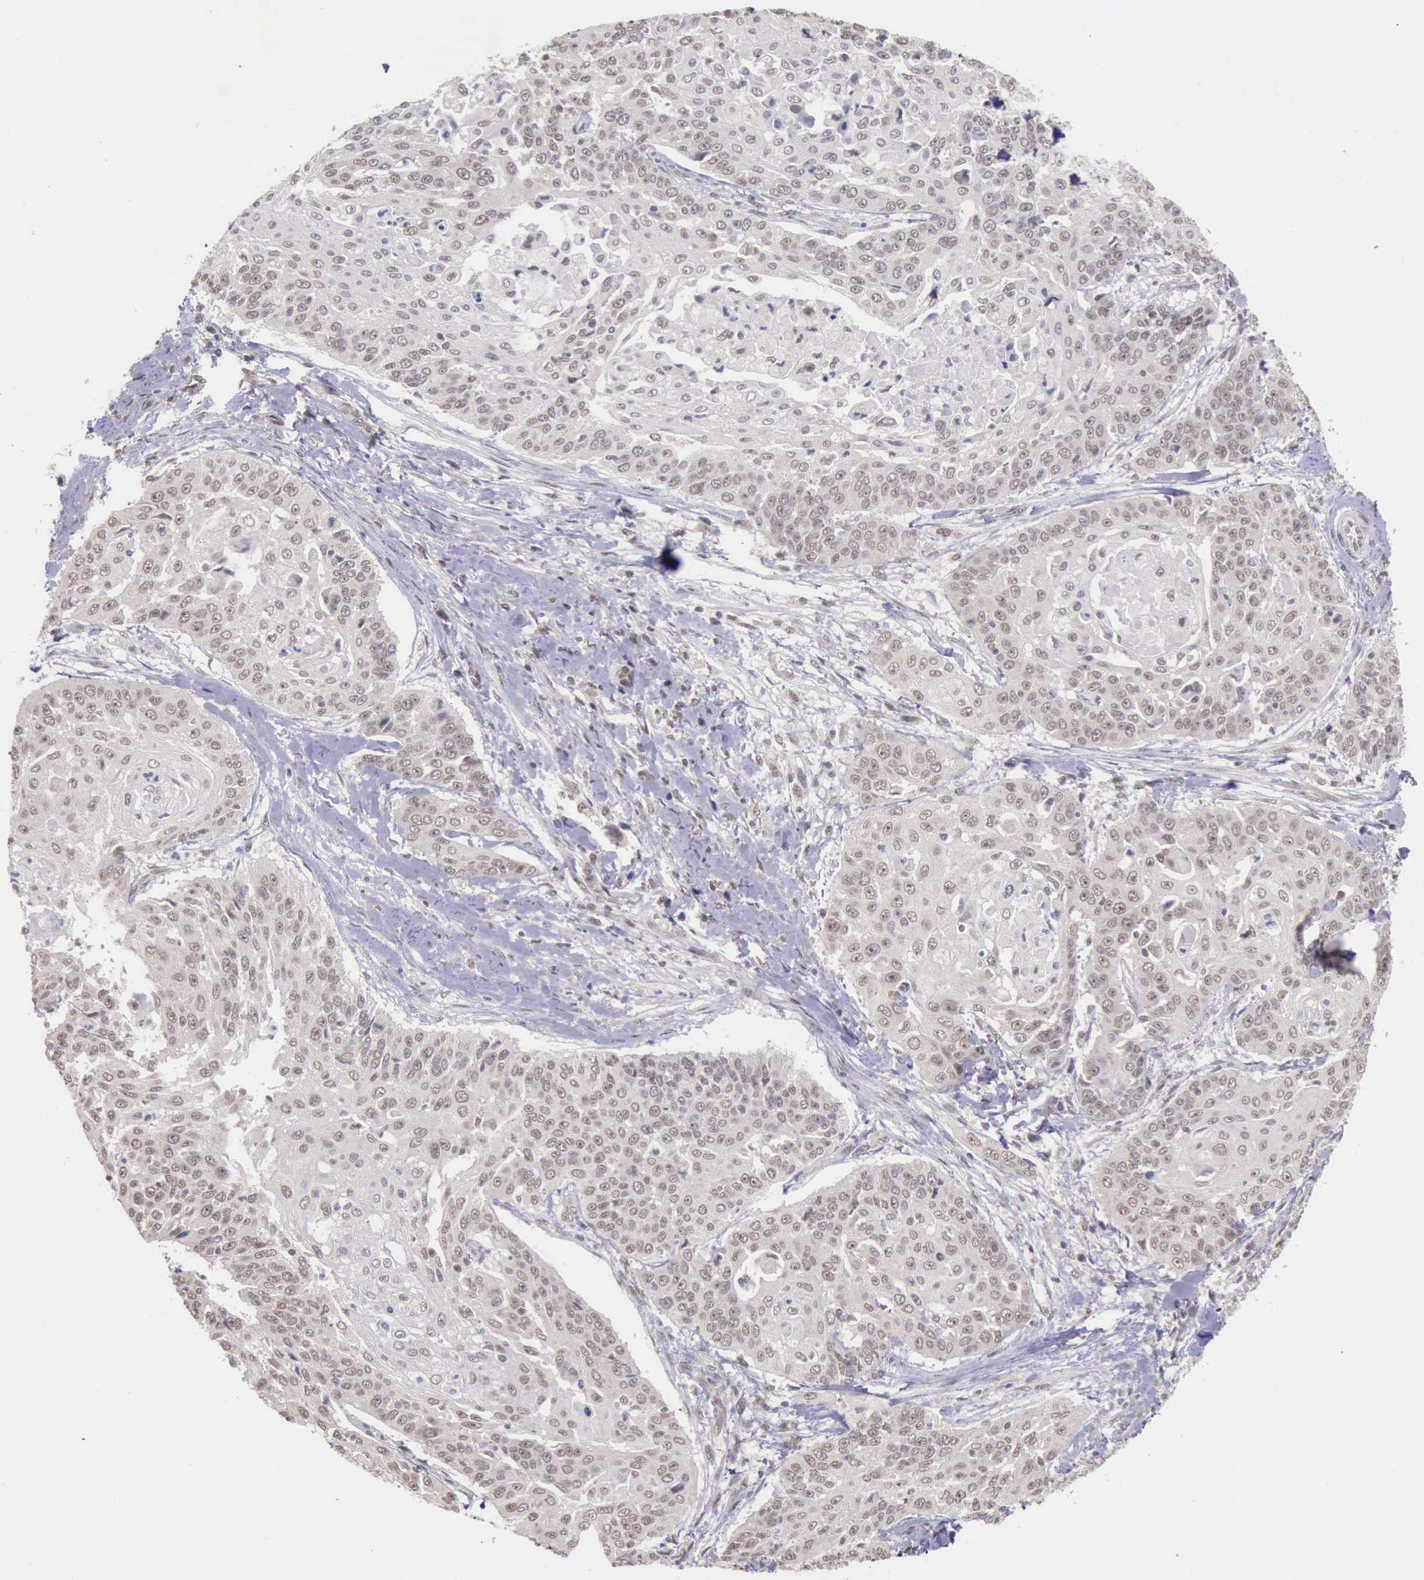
{"staining": {"intensity": "weak", "quantity": ">75%", "location": "nuclear"}, "tissue": "cervical cancer", "cell_type": "Tumor cells", "image_type": "cancer", "snomed": [{"axis": "morphology", "description": "Squamous cell carcinoma, NOS"}, {"axis": "topography", "description": "Cervix"}], "caption": "This is a photomicrograph of immunohistochemistry (IHC) staining of cervical cancer, which shows weak staining in the nuclear of tumor cells.", "gene": "PRPF39", "patient": {"sex": "female", "age": 64}}